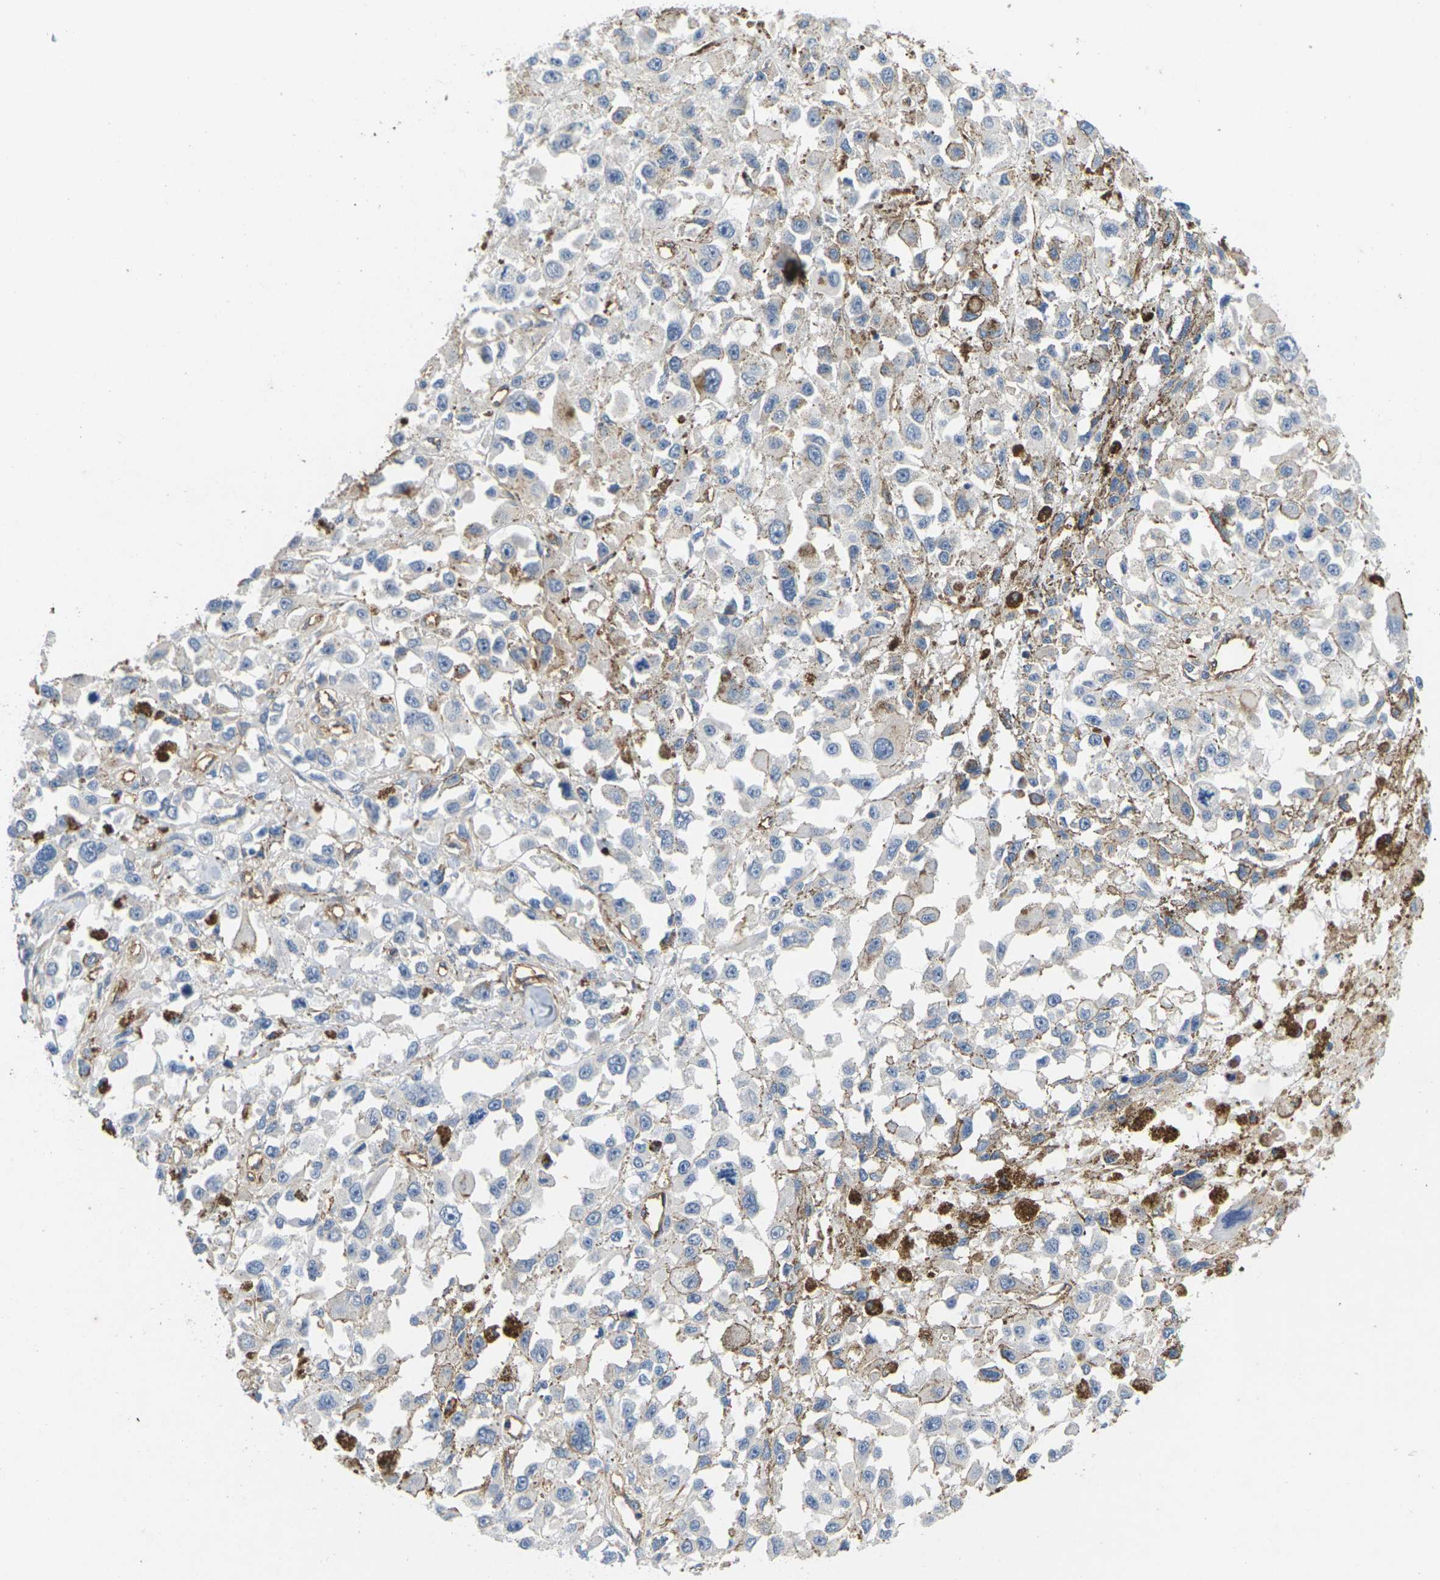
{"staining": {"intensity": "negative", "quantity": "none", "location": "none"}, "tissue": "melanoma", "cell_type": "Tumor cells", "image_type": "cancer", "snomed": [{"axis": "morphology", "description": "Malignant melanoma, Metastatic site"}, {"axis": "topography", "description": "Lymph node"}], "caption": "DAB (3,3'-diaminobenzidine) immunohistochemical staining of human melanoma demonstrates no significant staining in tumor cells.", "gene": "ITGA5", "patient": {"sex": "male", "age": 59}}